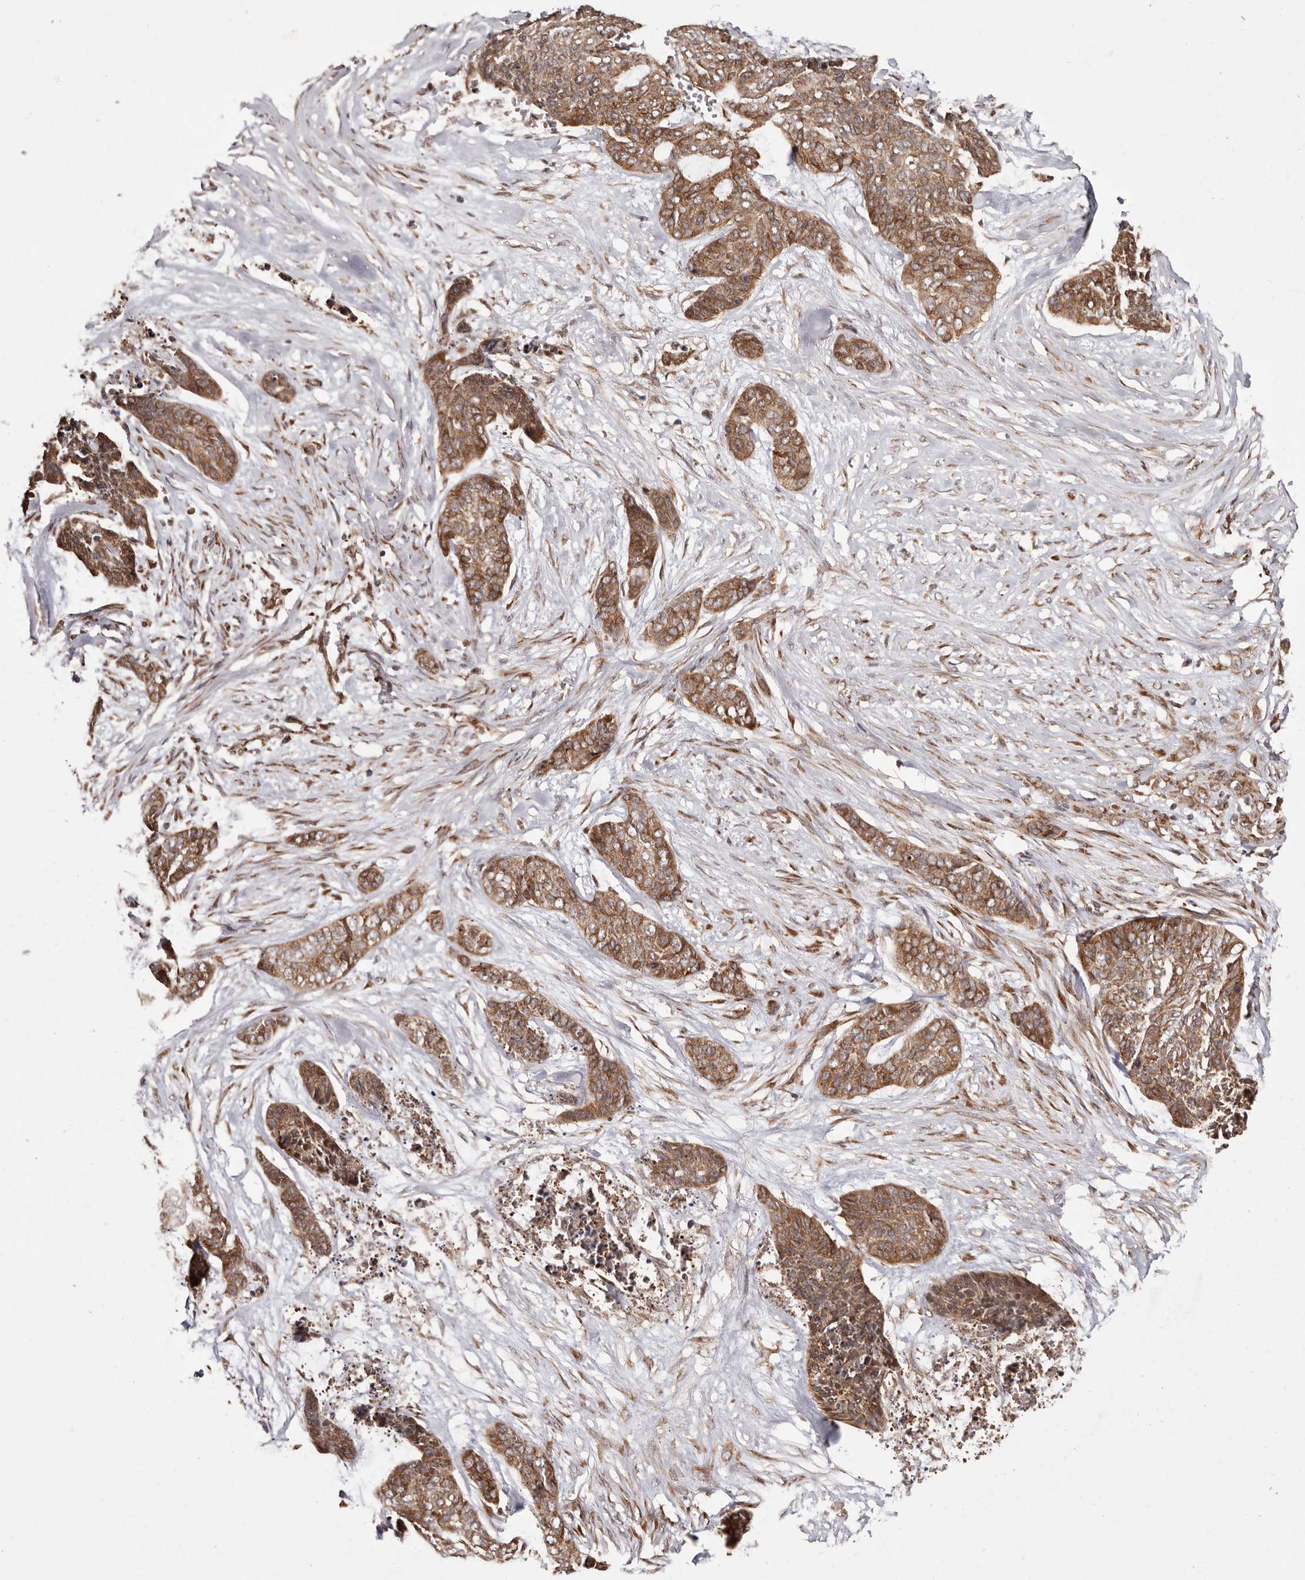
{"staining": {"intensity": "moderate", "quantity": ">75%", "location": "cytoplasmic/membranous"}, "tissue": "skin cancer", "cell_type": "Tumor cells", "image_type": "cancer", "snomed": [{"axis": "morphology", "description": "Basal cell carcinoma"}, {"axis": "topography", "description": "Skin"}], "caption": "Immunohistochemical staining of human skin basal cell carcinoma reveals medium levels of moderate cytoplasmic/membranous protein positivity in approximately >75% of tumor cells.", "gene": "LRGUK", "patient": {"sex": "female", "age": 64}}